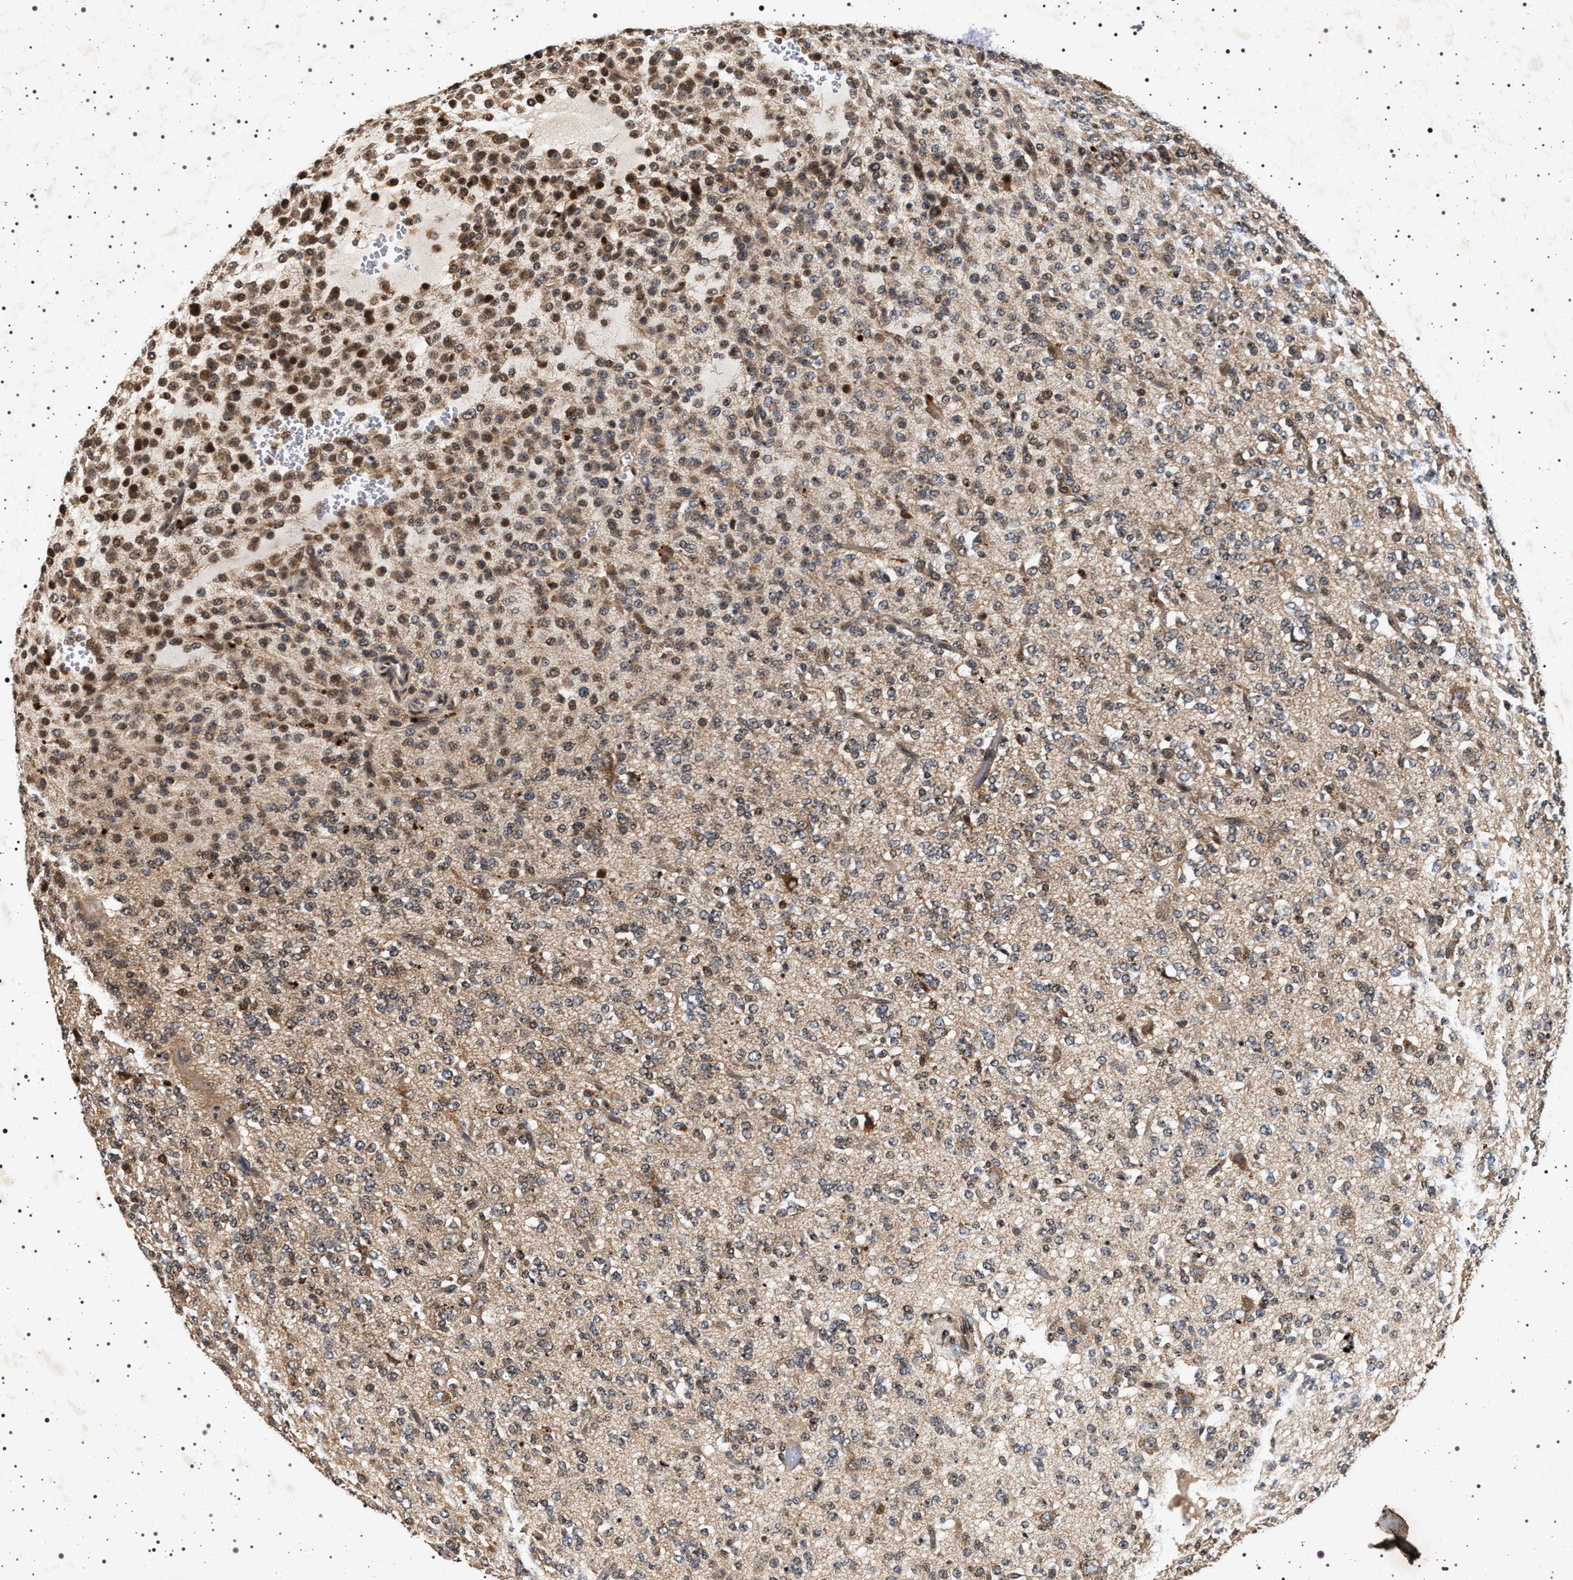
{"staining": {"intensity": "moderate", "quantity": ">75%", "location": "cytoplasmic/membranous,nuclear"}, "tissue": "glioma", "cell_type": "Tumor cells", "image_type": "cancer", "snomed": [{"axis": "morphology", "description": "Glioma, malignant, Low grade"}, {"axis": "topography", "description": "Brain"}], "caption": "Moderate cytoplasmic/membranous and nuclear expression for a protein is present in approximately >75% of tumor cells of low-grade glioma (malignant) using immunohistochemistry (IHC).", "gene": "CDKN1B", "patient": {"sex": "male", "age": 38}}